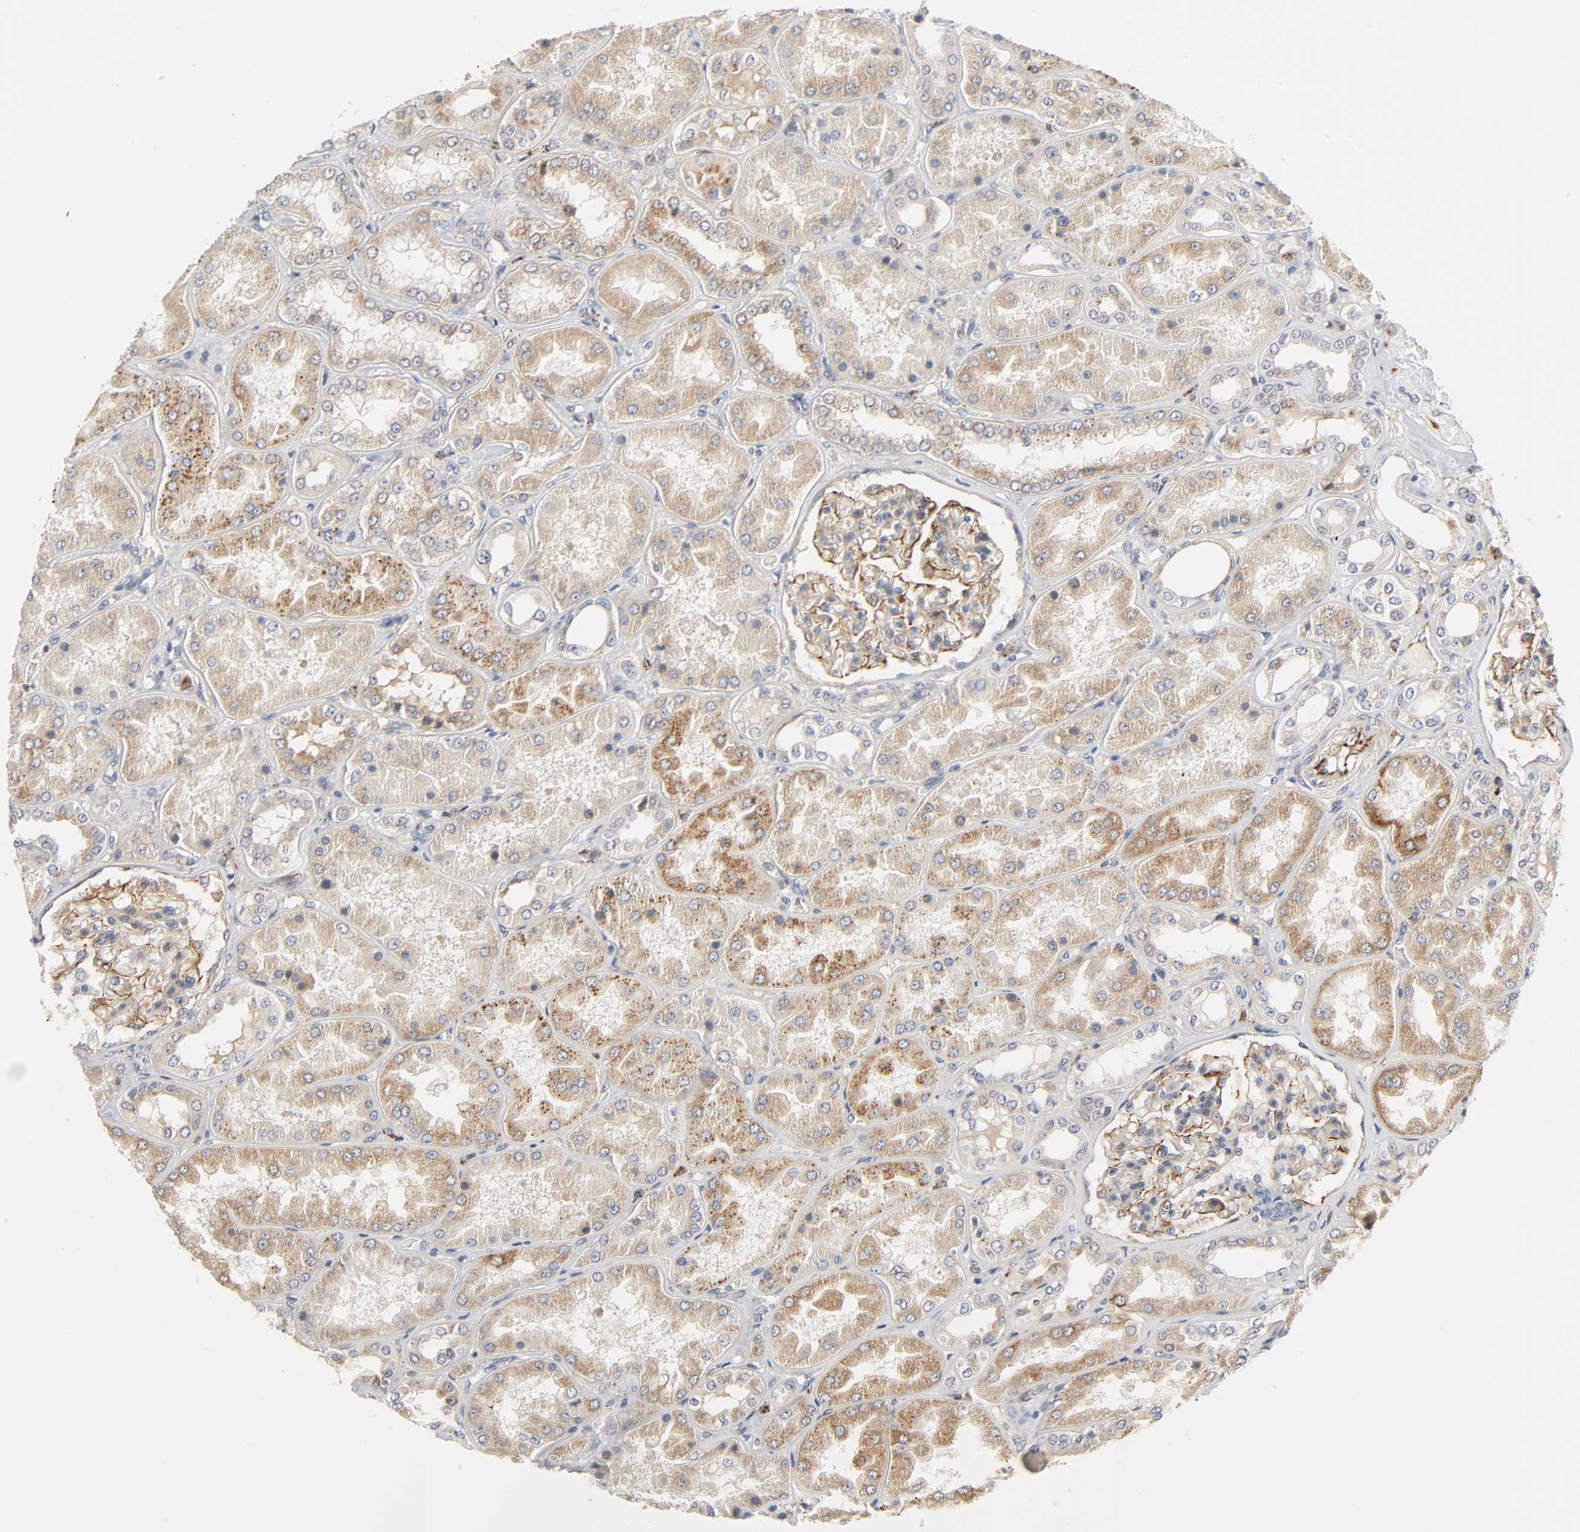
{"staining": {"intensity": "moderate", "quantity": ">75%", "location": "cytoplasmic/membranous"}, "tissue": "kidney", "cell_type": "Cells in glomeruli", "image_type": "normal", "snomed": [{"axis": "morphology", "description": "Normal tissue, NOS"}, {"axis": "topography", "description": "Kidney"}], "caption": "Cells in glomeruli exhibit medium levels of moderate cytoplasmic/membranous positivity in about >75% of cells in normal human kidney. Ihc stains the protein of interest in brown and the nuclei are stained blue.", "gene": "REEP5", "patient": {"sex": "female", "age": 56}}